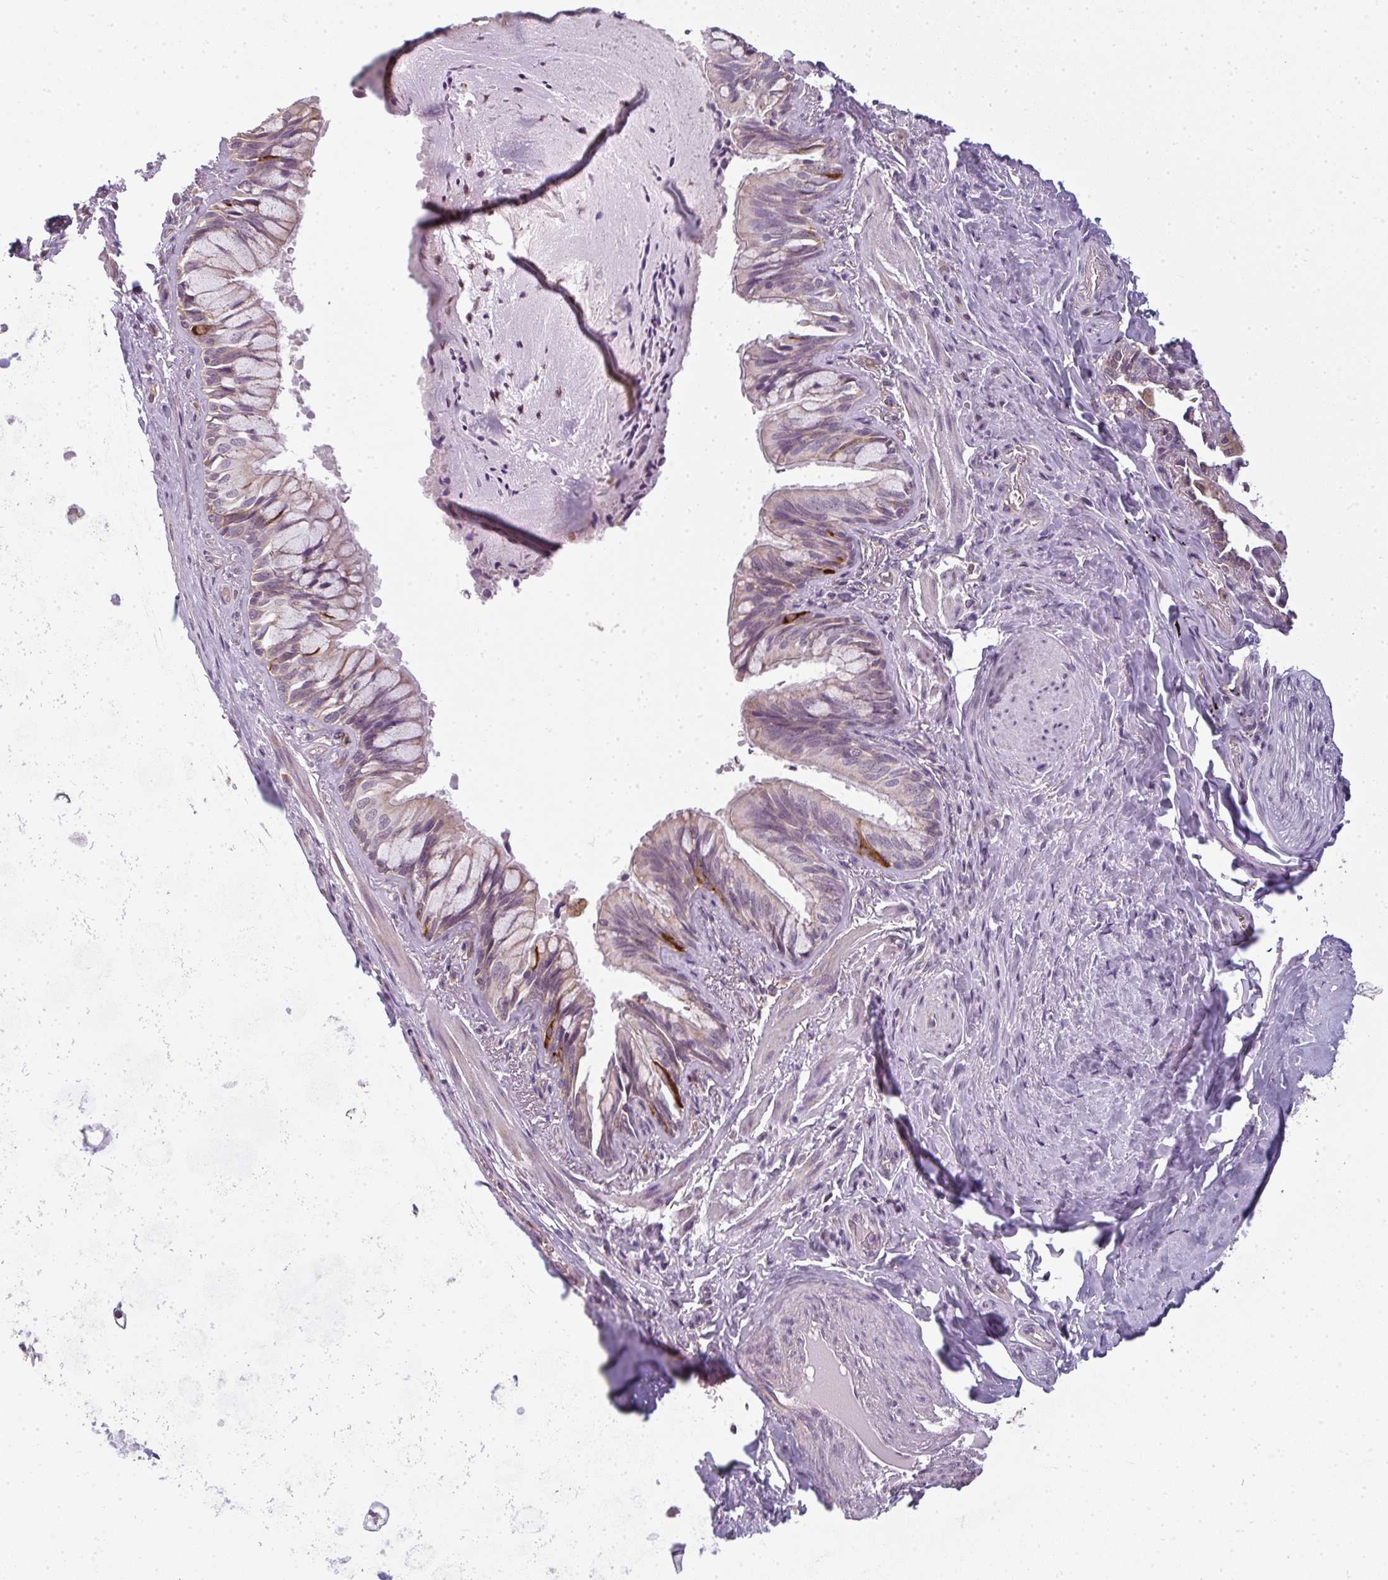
{"staining": {"intensity": "weak", "quantity": "25%-75%", "location": "cytoplasmic/membranous"}, "tissue": "bronchus", "cell_type": "Respiratory epithelial cells", "image_type": "normal", "snomed": [{"axis": "morphology", "description": "Normal tissue, NOS"}, {"axis": "morphology", "description": "Inflammation, NOS"}, {"axis": "topography", "description": "Bronchus"}, {"axis": "topography", "description": "Lung"}], "caption": "Respiratory epithelial cells demonstrate low levels of weak cytoplasmic/membranous positivity in approximately 25%-75% of cells in normal bronchus.", "gene": "CXCR1", "patient": {"sex": "female", "age": 46}}